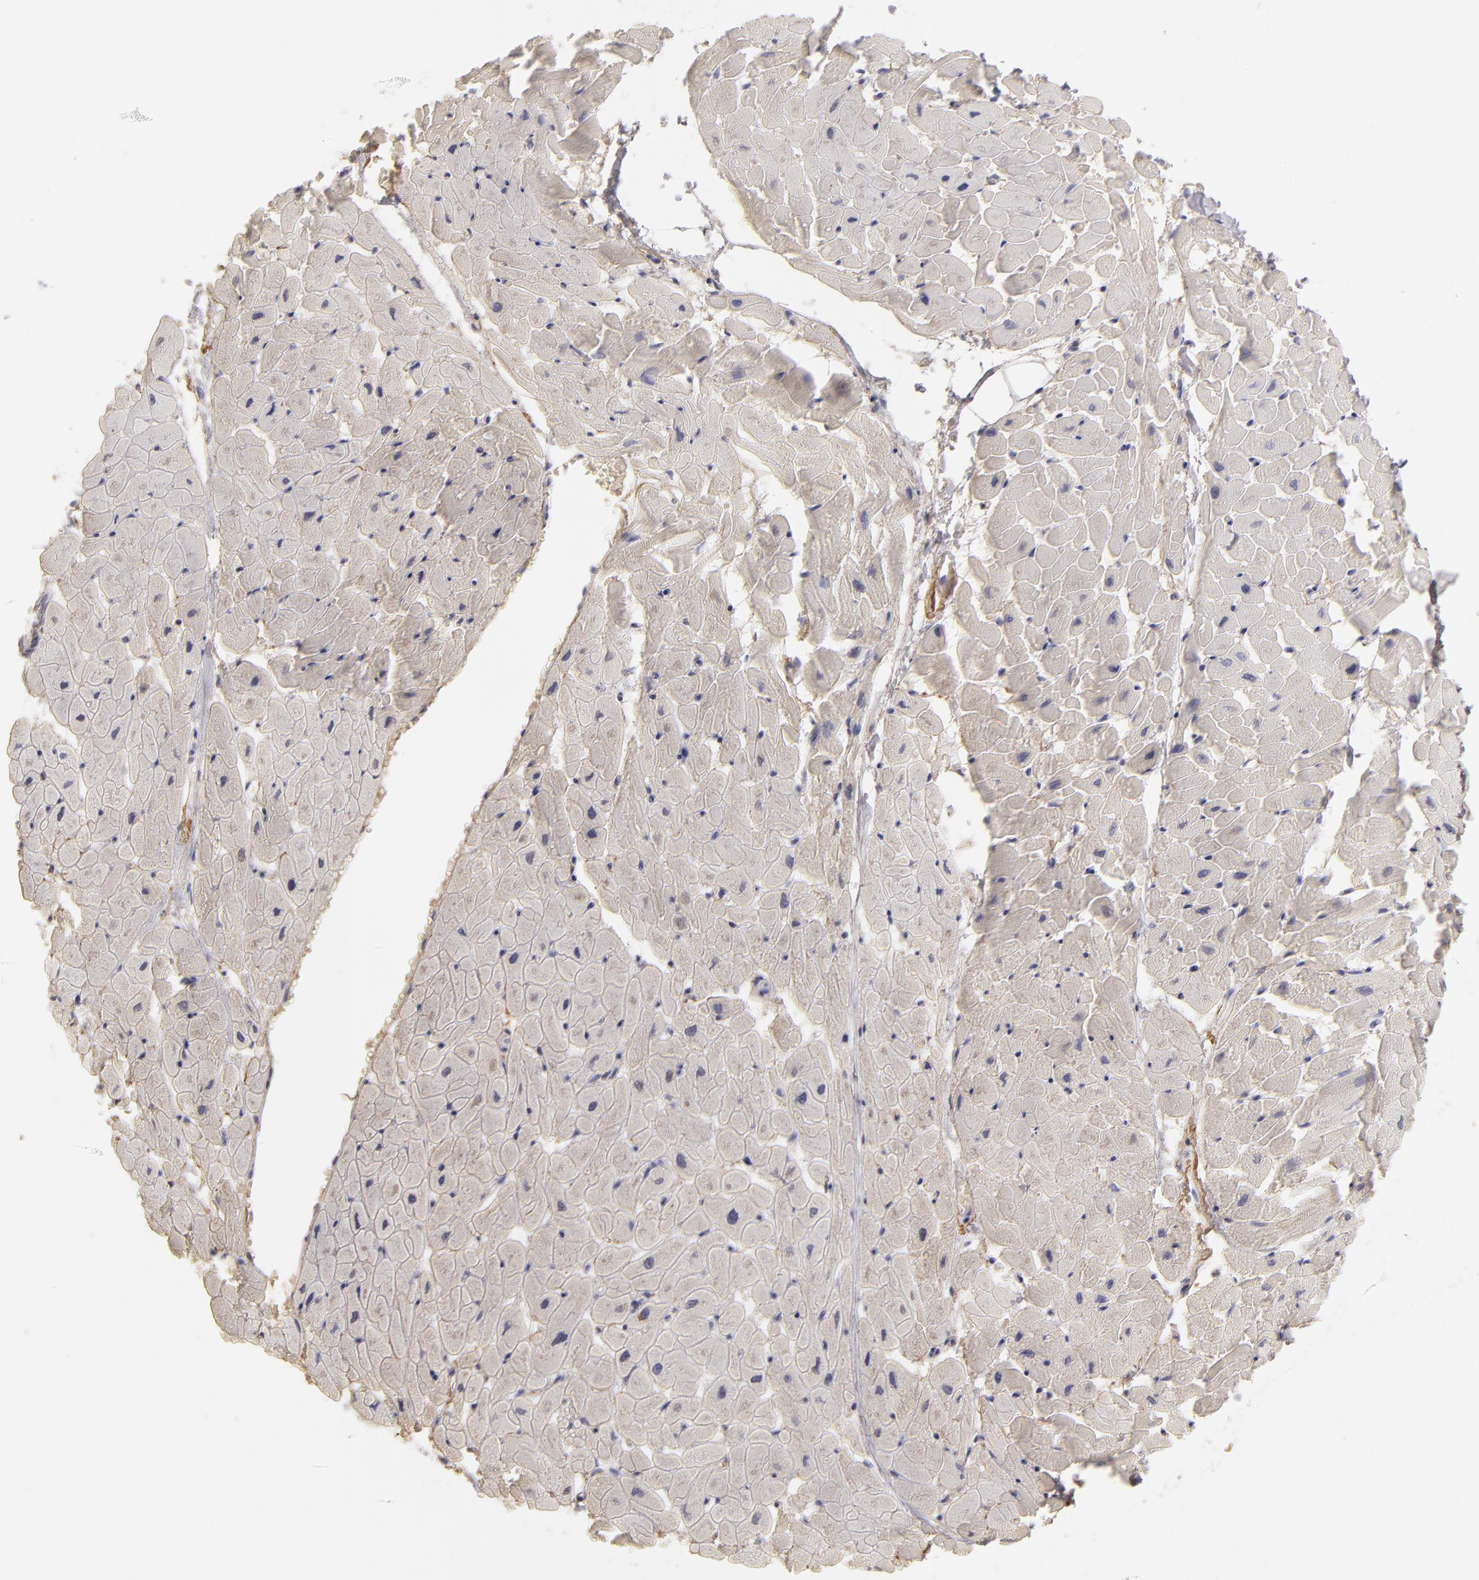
{"staining": {"intensity": "negative", "quantity": "none", "location": "none"}, "tissue": "heart muscle", "cell_type": "Cardiomyocytes", "image_type": "normal", "snomed": [{"axis": "morphology", "description": "Normal tissue, NOS"}, {"axis": "topography", "description": "Heart"}], "caption": "The immunohistochemistry photomicrograph has no significant staining in cardiomyocytes of heart muscle. The staining is performed using DAB brown chromogen with nuclei counter-stained in using hematoxylin.", "gene": "SERPINA1", "patient": {"sex": "female", "age": 19}}